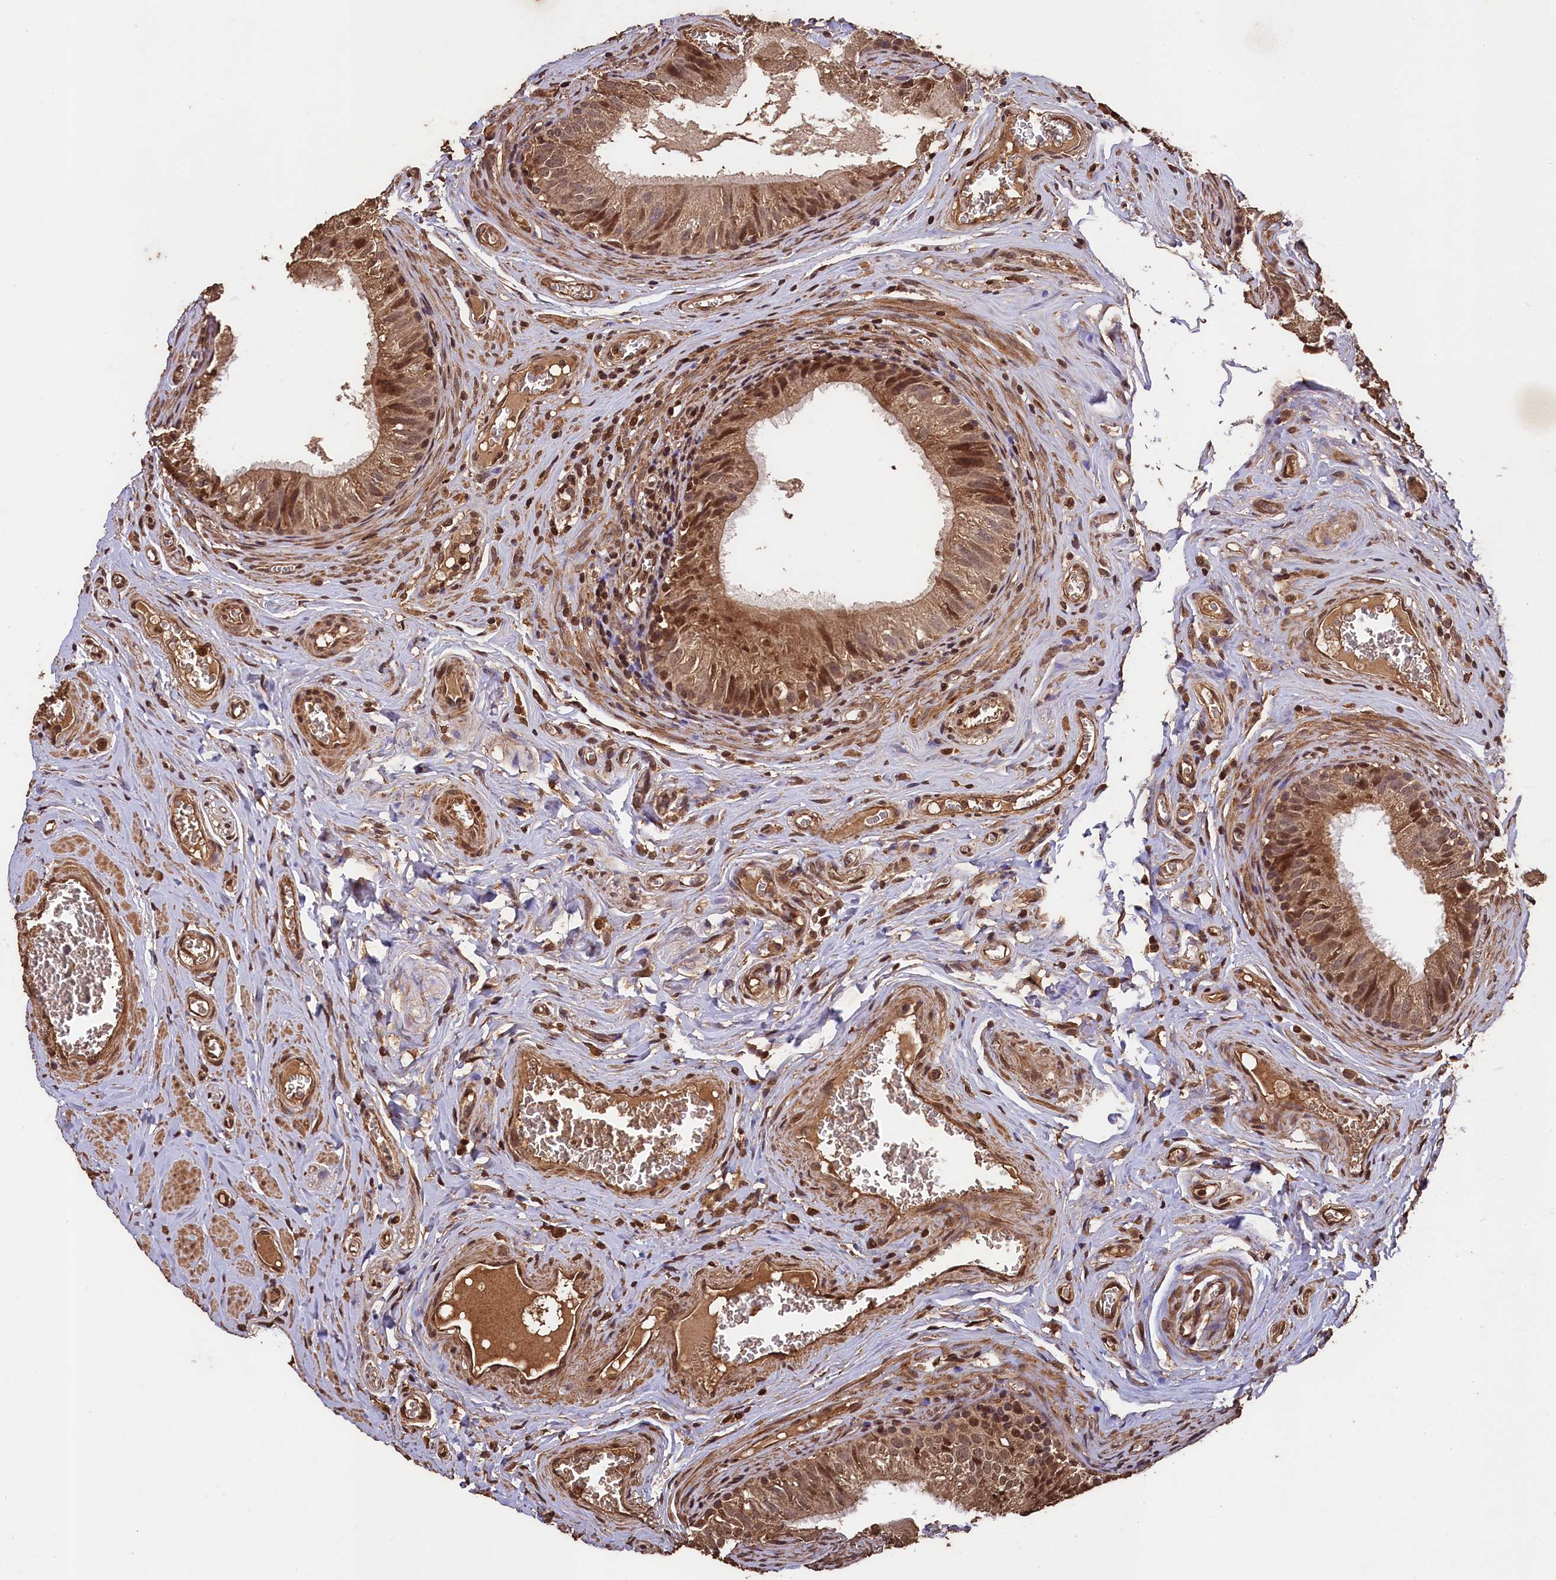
{"staining": {"intensity": "moderate", "quantity": ">75%", "location": "cytoplasmic/membranous,nuclear"}, "tissue": "epididymis", "cell_type": "Glandular cells", "image_type": "normal", "snomed": [{"axis": "morphology", "description": "Normal tissue, NOS"}, {"axis": "topography", "description": "Epididymis"}], "caption": "This photomicrograph exhibits immunohistochemistry (IHC) staining of benign human epididymis, with medium moderate cytoplasmic/membranous,nuclear staining in approximately >75% of glandular cells.", "gene": "CEP57L1", "patient": {"sex": "male", "age": 42}}